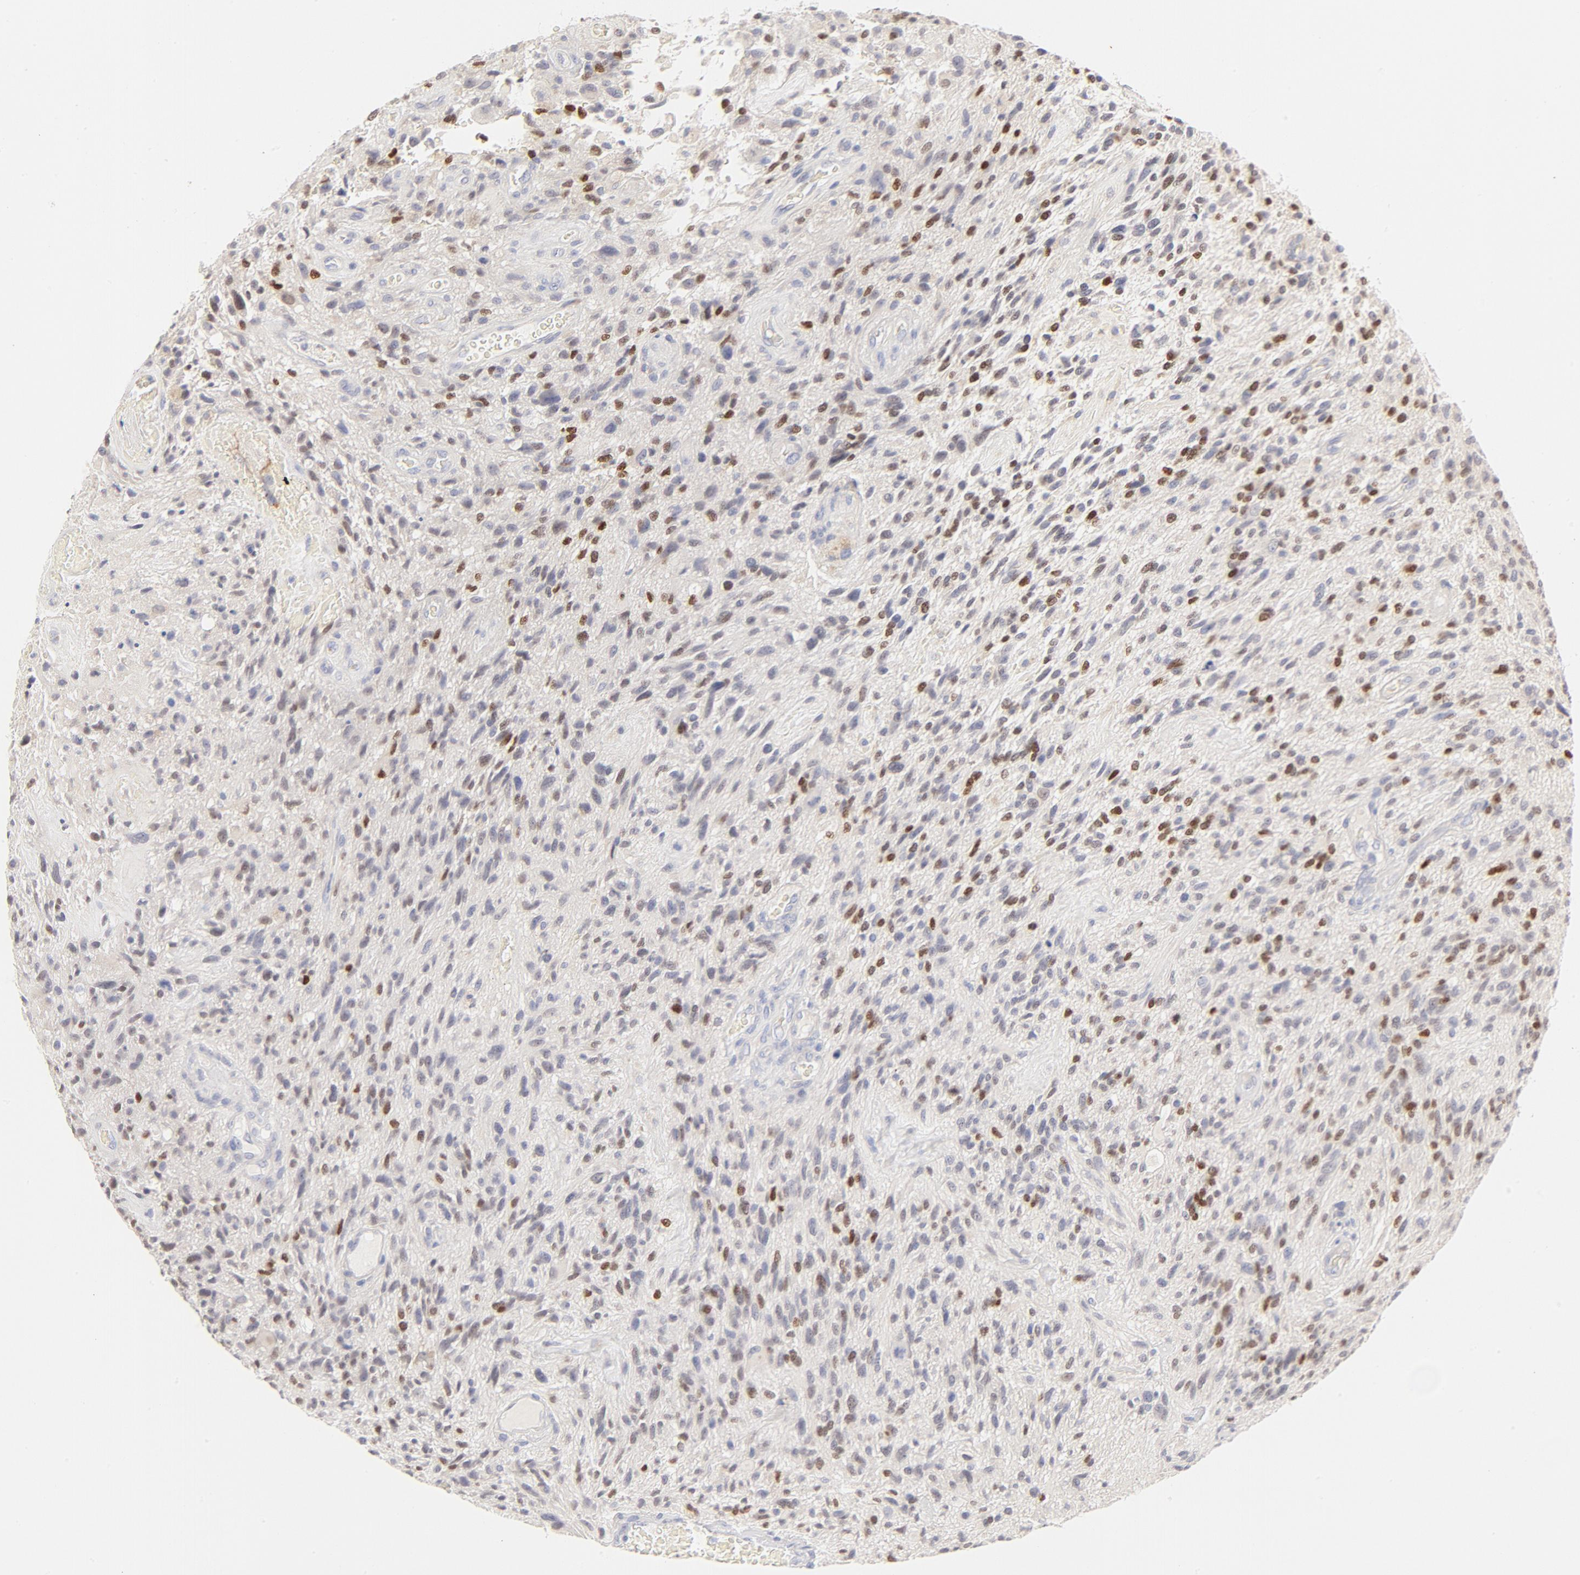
{"staining": {"intensity": "moderate", "quantity": "25%-75%", "location": "cytoplasmic/membranous,nuclear"}, "tissue": "glioma", "cell_type": "Tumor cells", "image_type": "cancer", "snomed": [{"axis": "morphology", "description": "Normal tissue, NOS"}, {"axis": "morphology", "description": "Glioma, malignant, High grade"}, {"axis": "topography", "description": "Cerebral cortex"}], "caption": "Glioma tissue demonstrates moderate cytoplasmic/membranous and nuclear staining in about 25%-75% of tumor cells, visualized by immunohistochemistry. Immunohistochemistry stains the protein of interest in brown and the nuclei are stained blue.", "gene": "NKX2-2", "patient": {"sex": "male", "age": 75}}